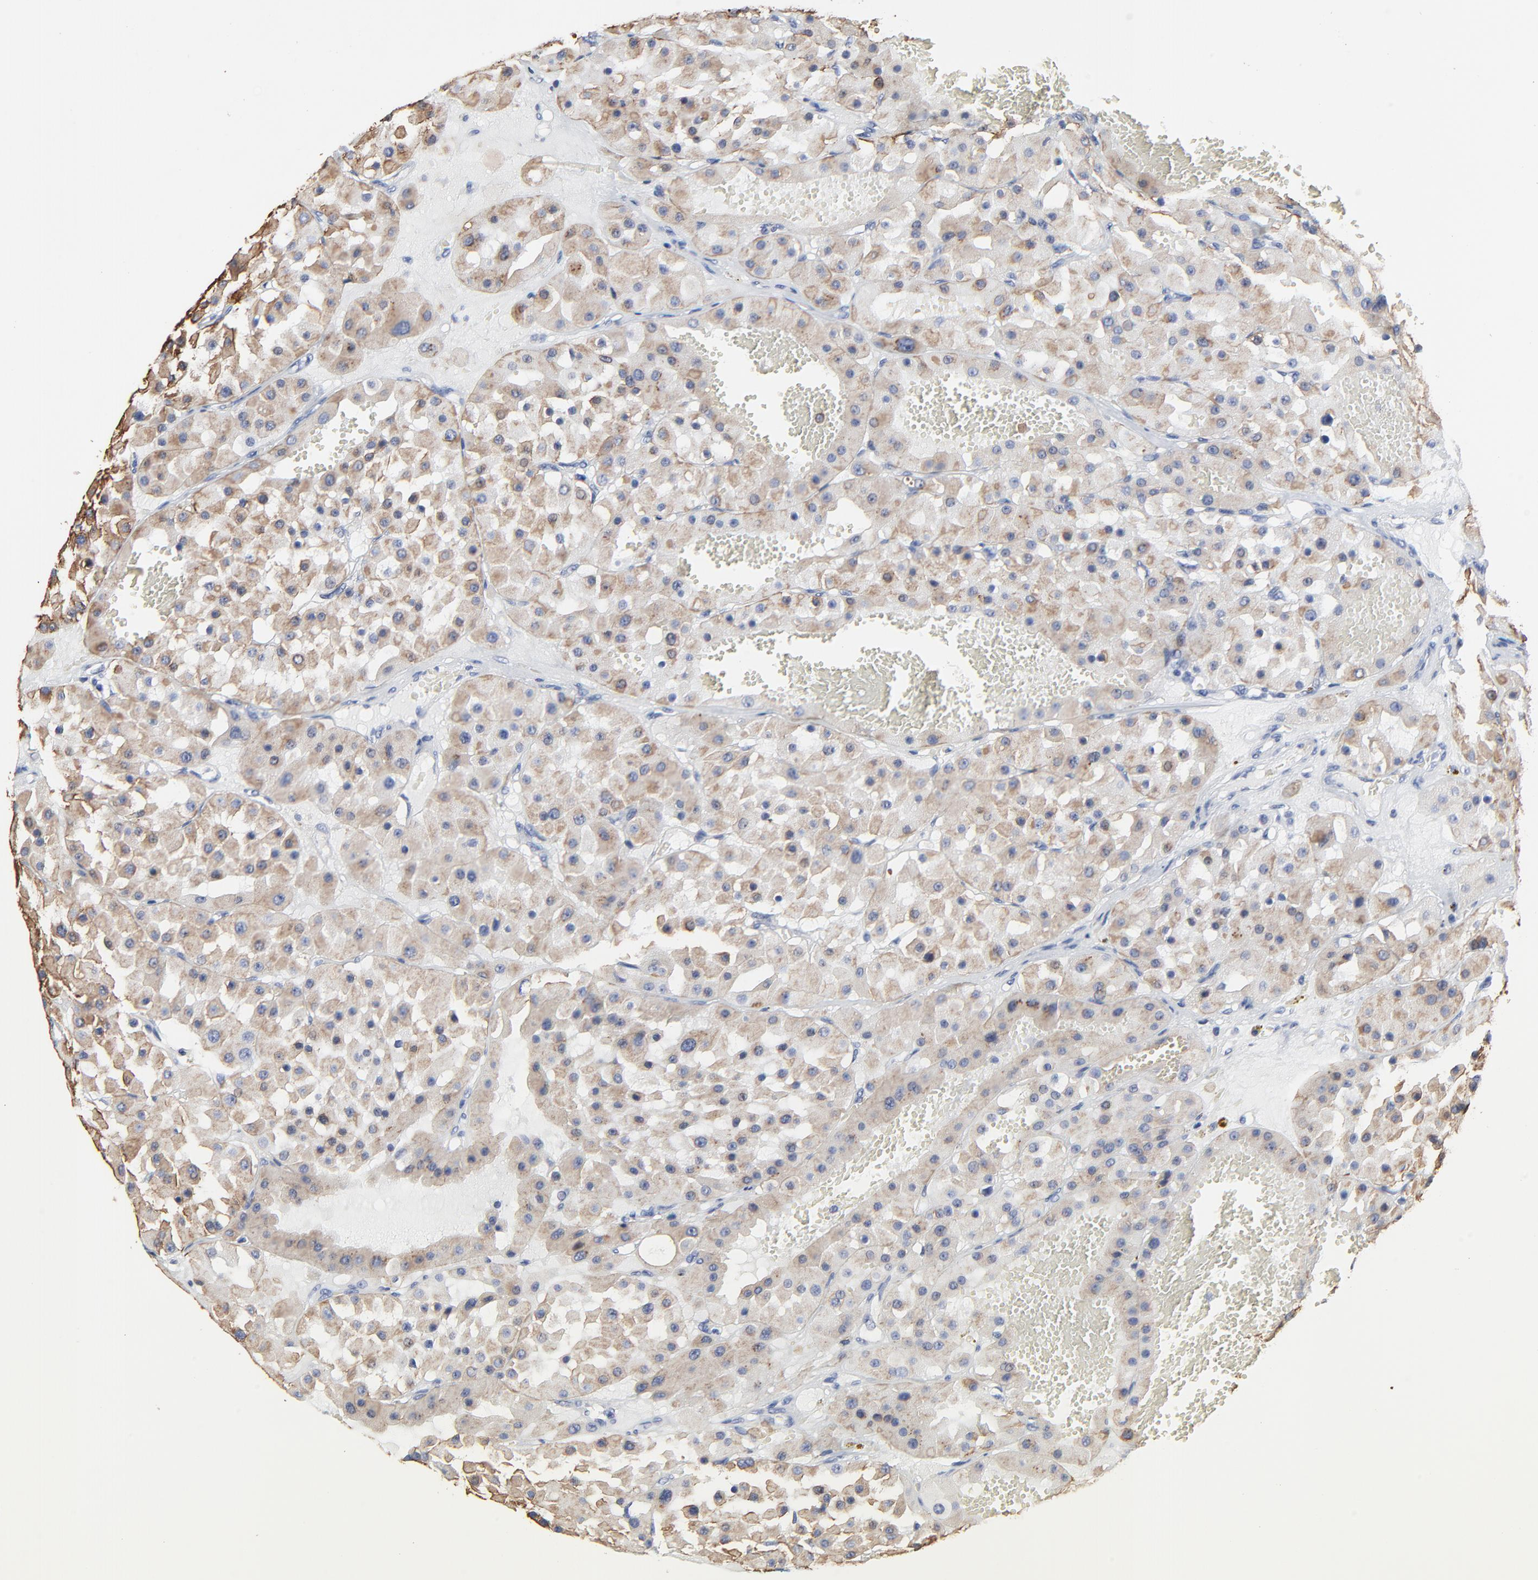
{"staining": {"intensity": "moderate", "quantity": ">75%", "location": "cytoplasmic/membranous"}, "tissue": "renal cancer", "cell_type": "Tumor cells", "image_type": "cancer", "snomed": [{"axis": "morphology", "description": "Adenocarcinoma, uncertain malignant potential"}, {"axis": "topography", "description": "Kidney"}], "caption": "A medium amount of moderate cytoplasmic/membranous staining is present in about >75% of tumor cells in adenocarcinoma,  uncertain malignant potential (renal) tissue.", "gene": "LNX1", "patient": {"sex": "male", "age": 63}}